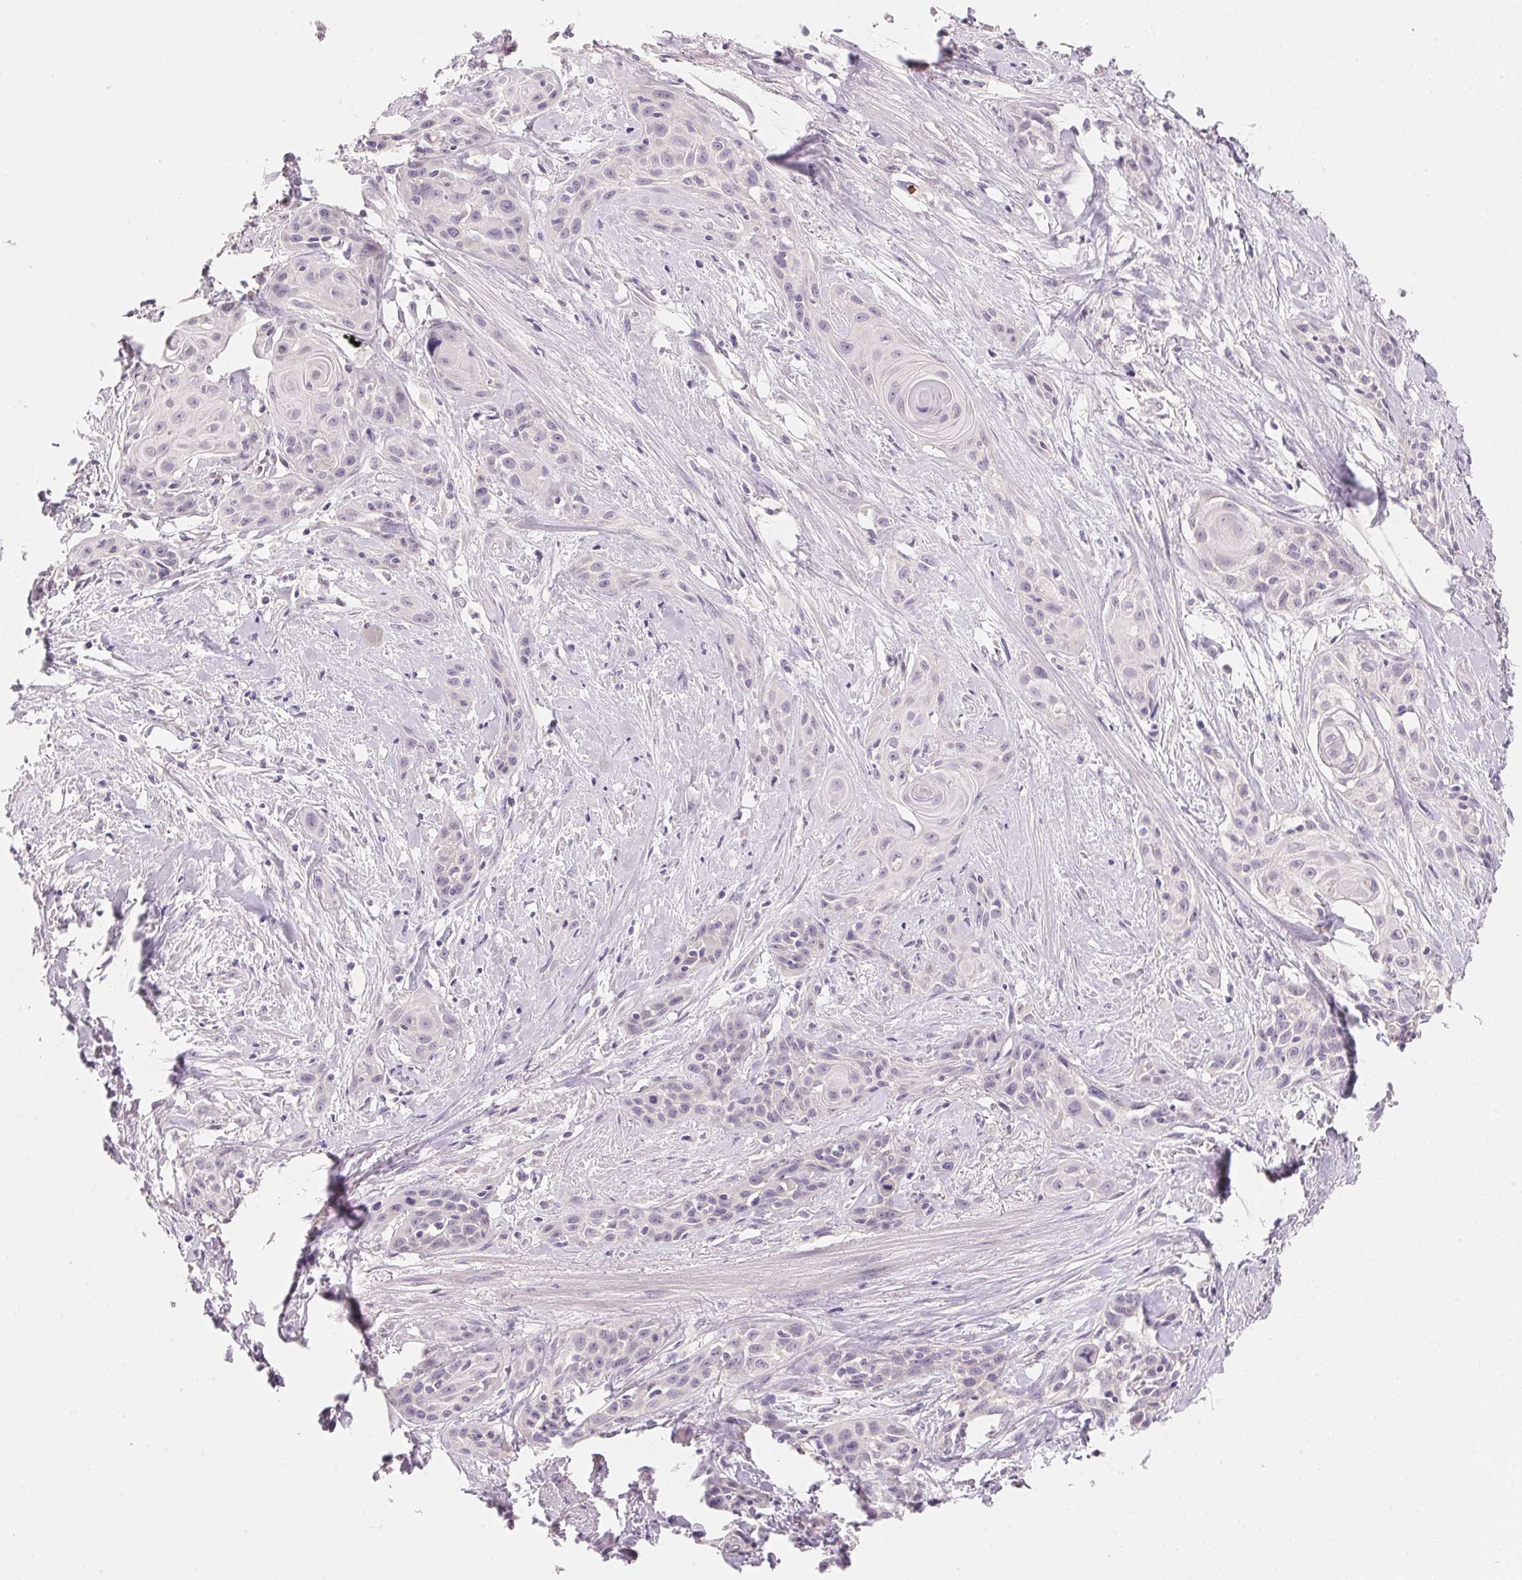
{"staining": {"intensity": "negative", "quantity": "none", "location": "none"}, "tissue": "skin cancer", "cell_type": "Tumor cells", "image_type": "cancer", "snomed": [{"axis": "morphology", "description": "Squamous cell carcinoma, NOS"}, {"axis": "topography", "description": "Skin"}, {"axis": "topography", "description": "Anal"}], "caption": "Skin cancer (squamous cell carcinoma) stained for a protein using immunohistochemistry displays no expression tumor cells.", "gene": "MCOLN3", "patient": {"sex": "male", "age": 64}}